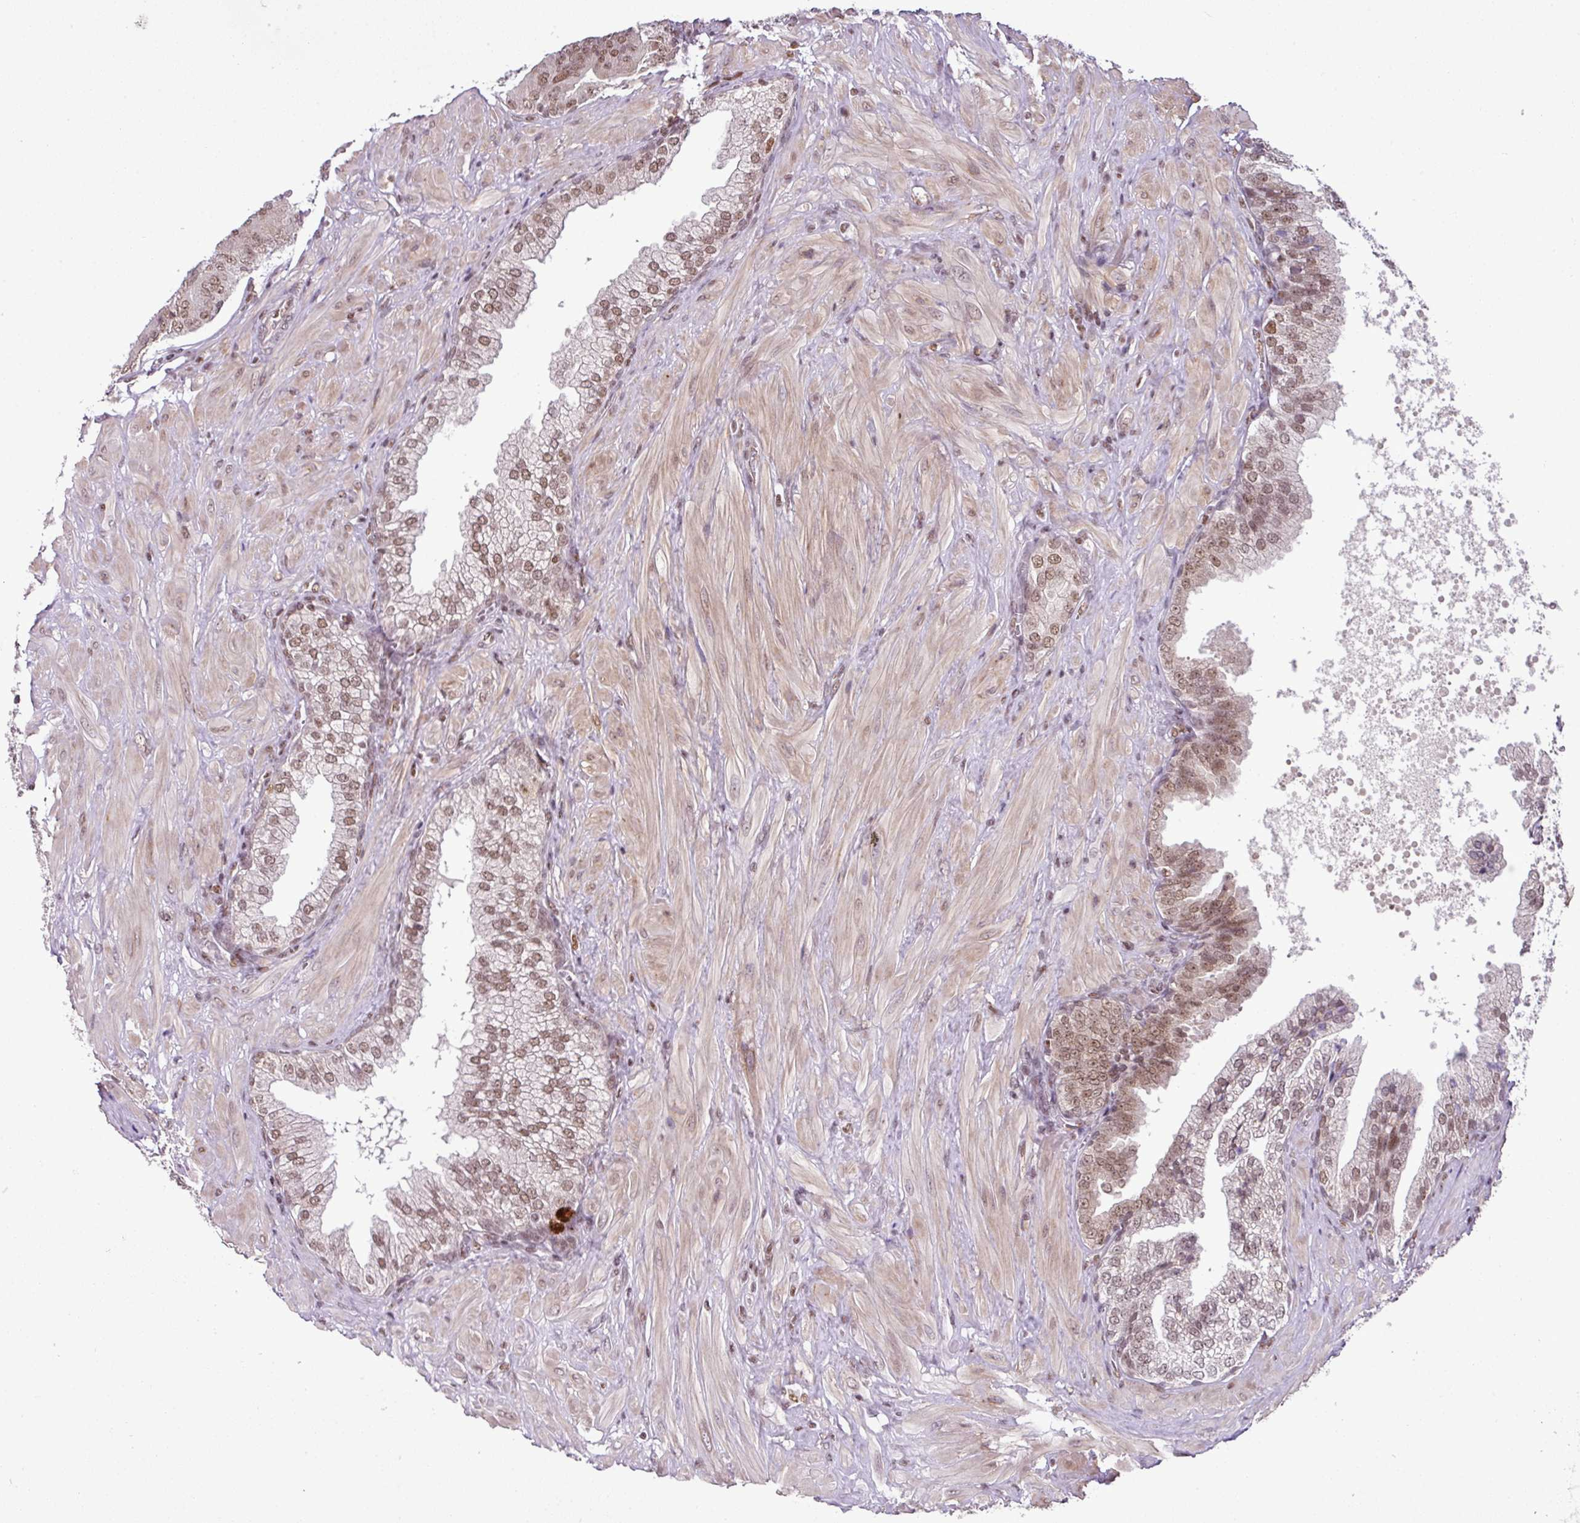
{"staining": {"intensity": "moderate", "quantity": ">75%", "location": "nuclear"}, "tissue": "prostate cancer", "cell_type": "Tumor cells", "image_type": "cancer", "snomed": [{"axis": "morphology", "description": "Adenocarcinoma, High grade"}, {"axis": "topography", "description": "Prostate"}], "caption": "A photomicrograph showing moderate nuclear staining in approximately >75% of tumor cells in prostate cancer (adenocarcinoma (high-grade)), as visualized by brown immunohistochemical staining.", "gene": "PGAP4", "patient": {"sex": "male", "age": 55}}